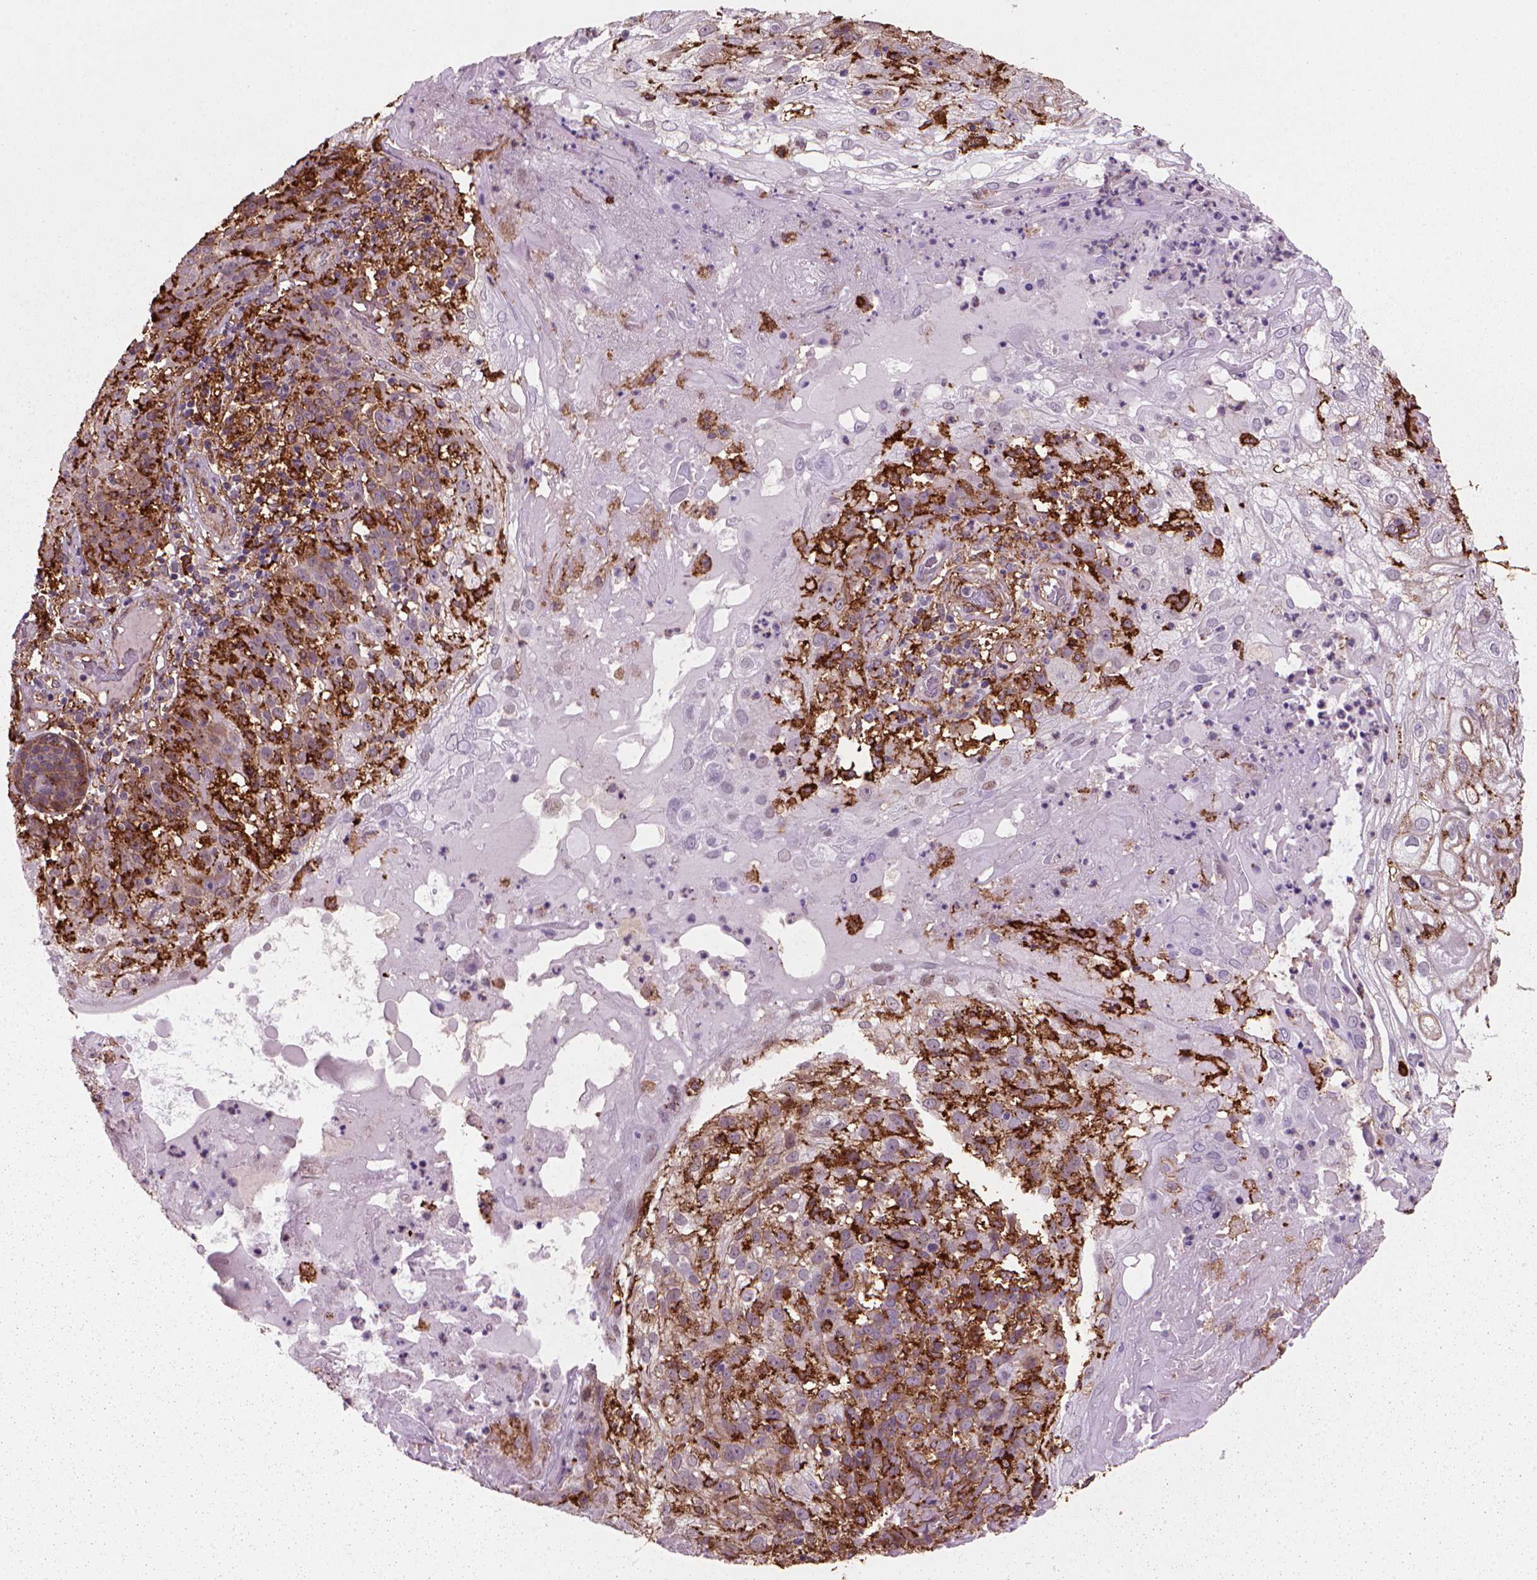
{"staining": {"intensity": "strong", "quantity": "25%-75%", "location": "cytoplasmic/membranous"}, "tissue": "skin cancer", "cell_type": "Tumor cells", "image_type": "cancer", "snomed": [{"axis": "morphology", "description": "Normal tissue, NOS"}, {"axis": "morphology", "description": "Squamous cell carcinoma, NOS"}, {"axis": "topography", "description": "Skin"}], "caption": "Protein expression analysis of human skin squamous cell carcinoma reveals strong cytoplasmic/membranous positivity in approximately 25%-75% of tumor cells.", "gene": "MARCKS", "patient": {"sex": "female", "age": 83}}